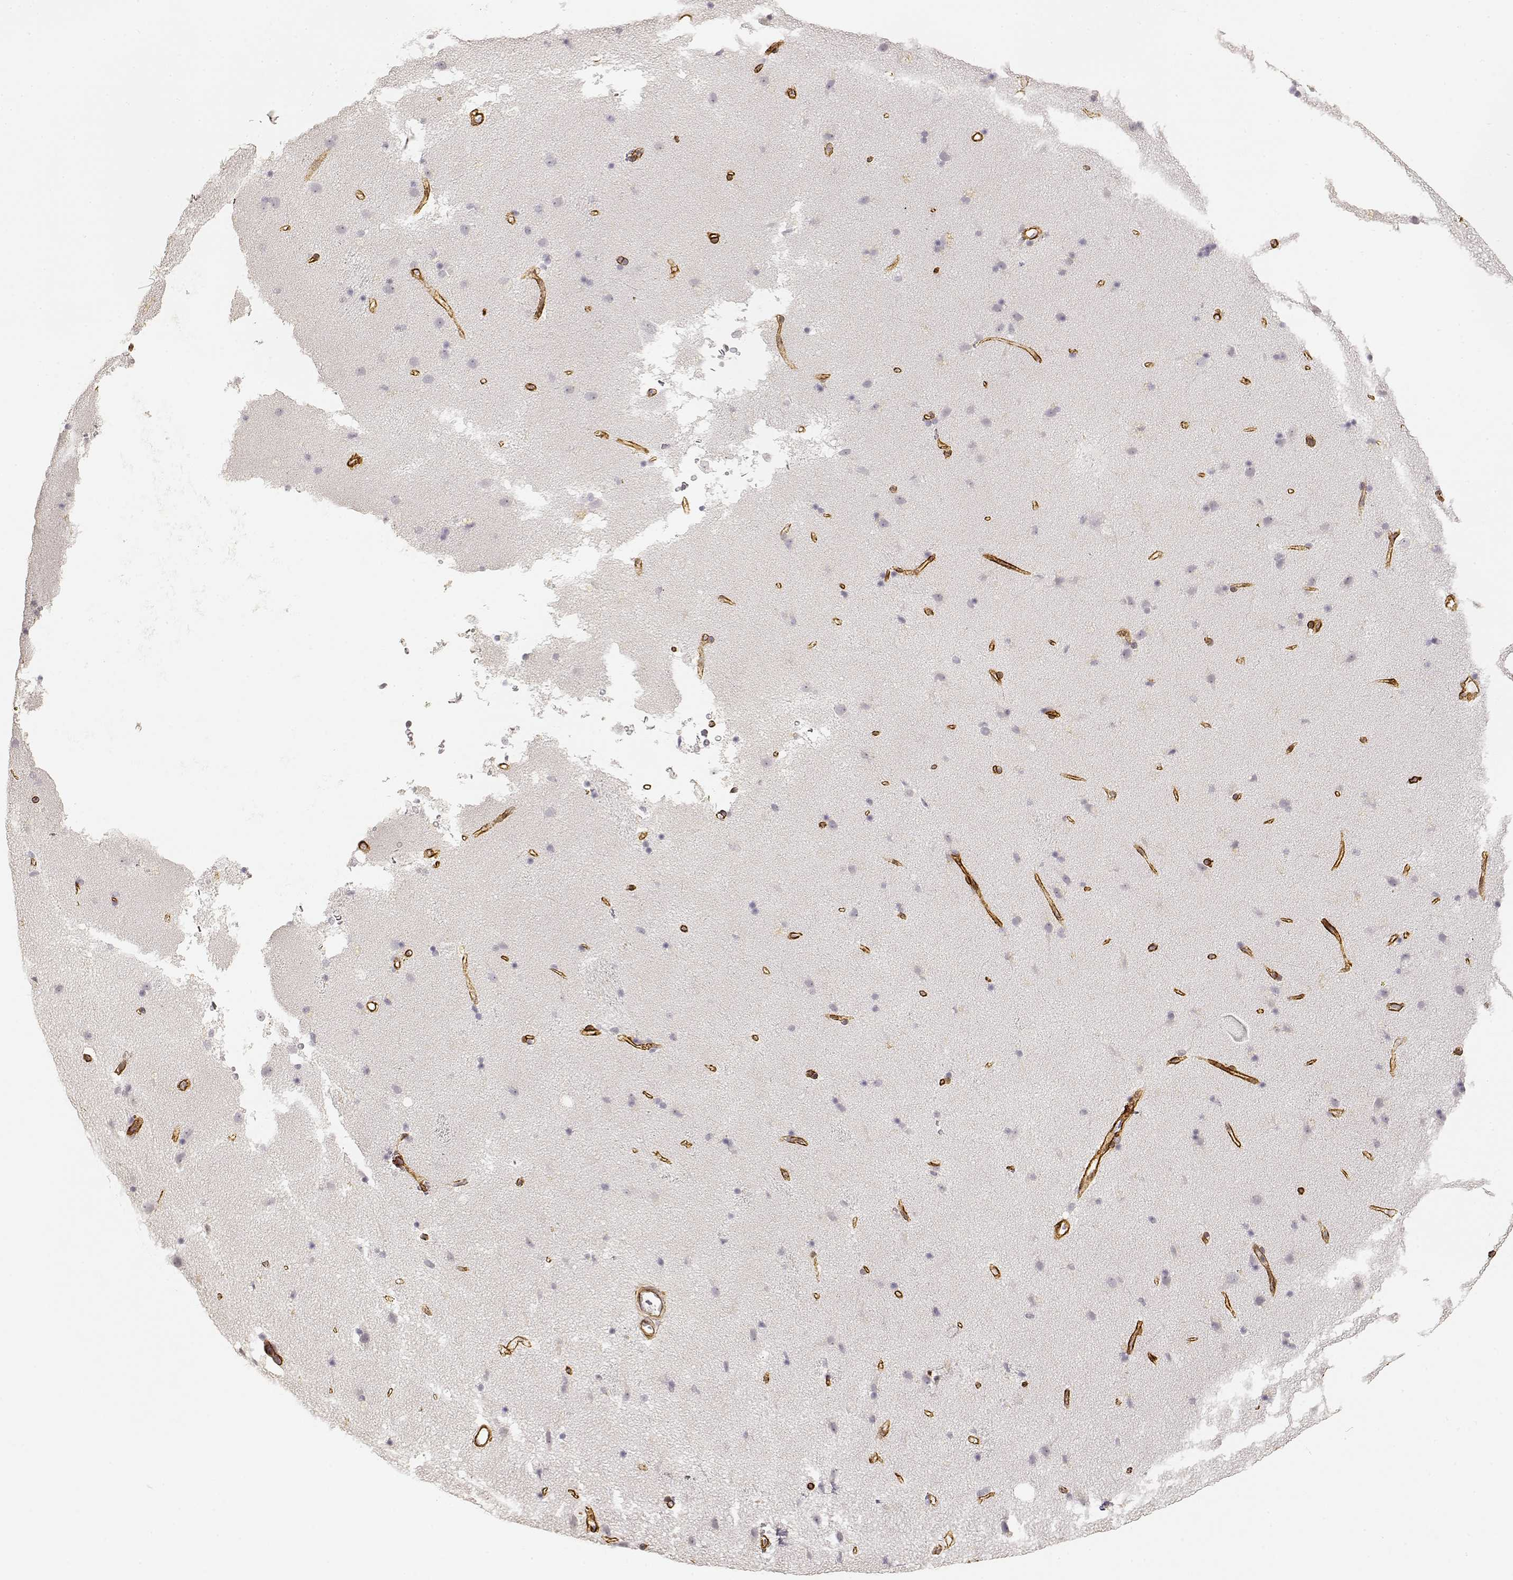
{"staining": {"intensity": "negative", "quantity": "none", "location": "none"}, "tissue": "caudate", "cell_type": "Glial cells", "image_type": "normal", "snomed": [{"axis": "morphology", "description": "Normal tissue, NOS"}, {"axis": "topography", "description": "Lateral ventricle wall"}], "caption": "Benign caudate was stained to show a protein in brown. There is no significant positivity in glial cells. Nuclei are stained in blue.", "gene": "LAMA4", "patient": {"sex": "female", "age": 71}}